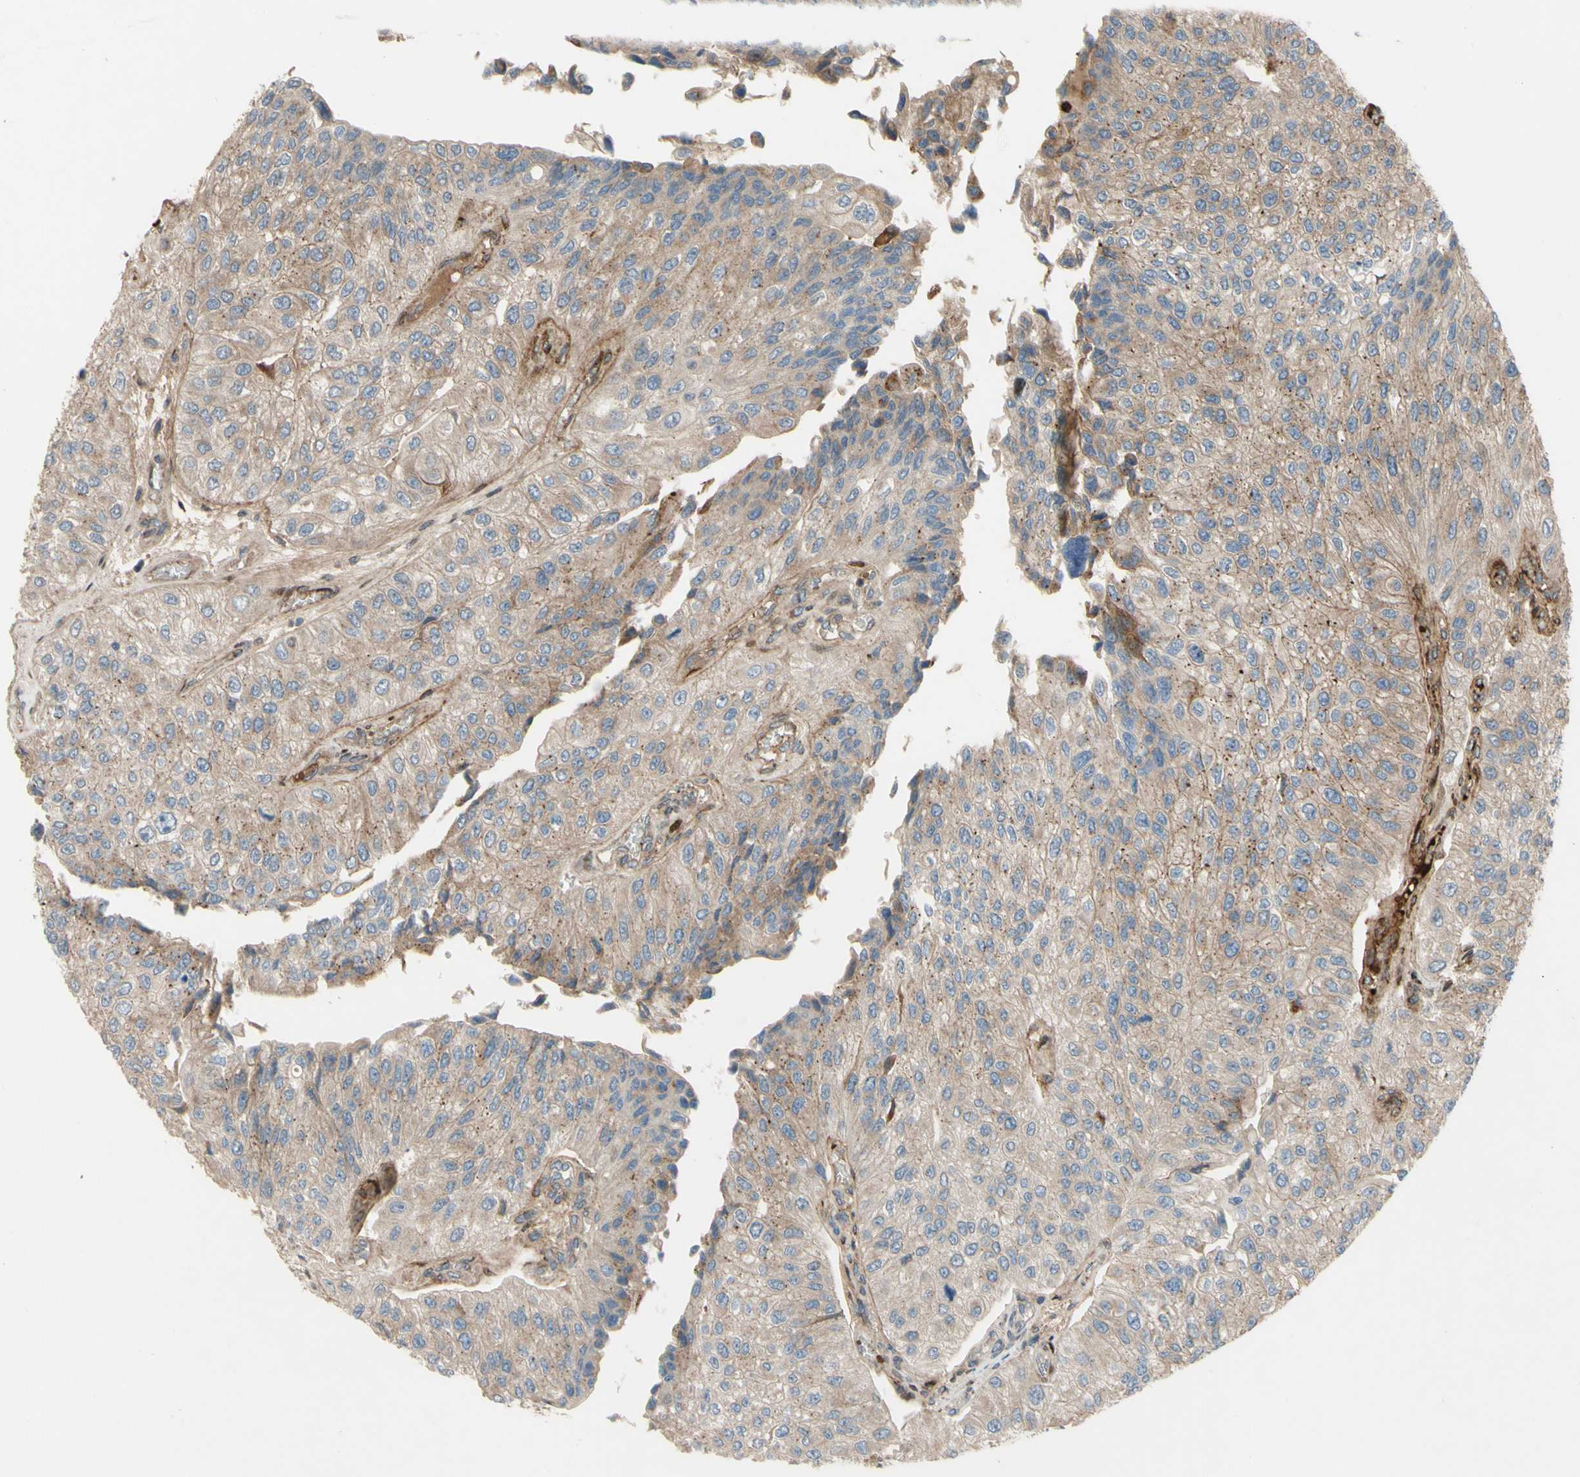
{"staining": {"intensity": "weak", "quantity": ">75%", "location": "cytoplasmic/membranous"}, "tissue": "urothelial cancer", "cell_type": "Tumor cells", "image_type": "cancer", "snomed": [{"axis": "morphology", "description": "Urothelial carcinoma, High grade"}, {"axis": "topography", "description": "Kidney"}, {"axis": "topography", "description": "Urinary bladder"}], "caption": "A low amount of weak cytoplasmic/membranous positivity is present in about >75% of tumor cells in urothelial carcinoma (high-grade) tissue.", "gene": "SPTLC1", "patient": {"sex": "male", "age": 77}}